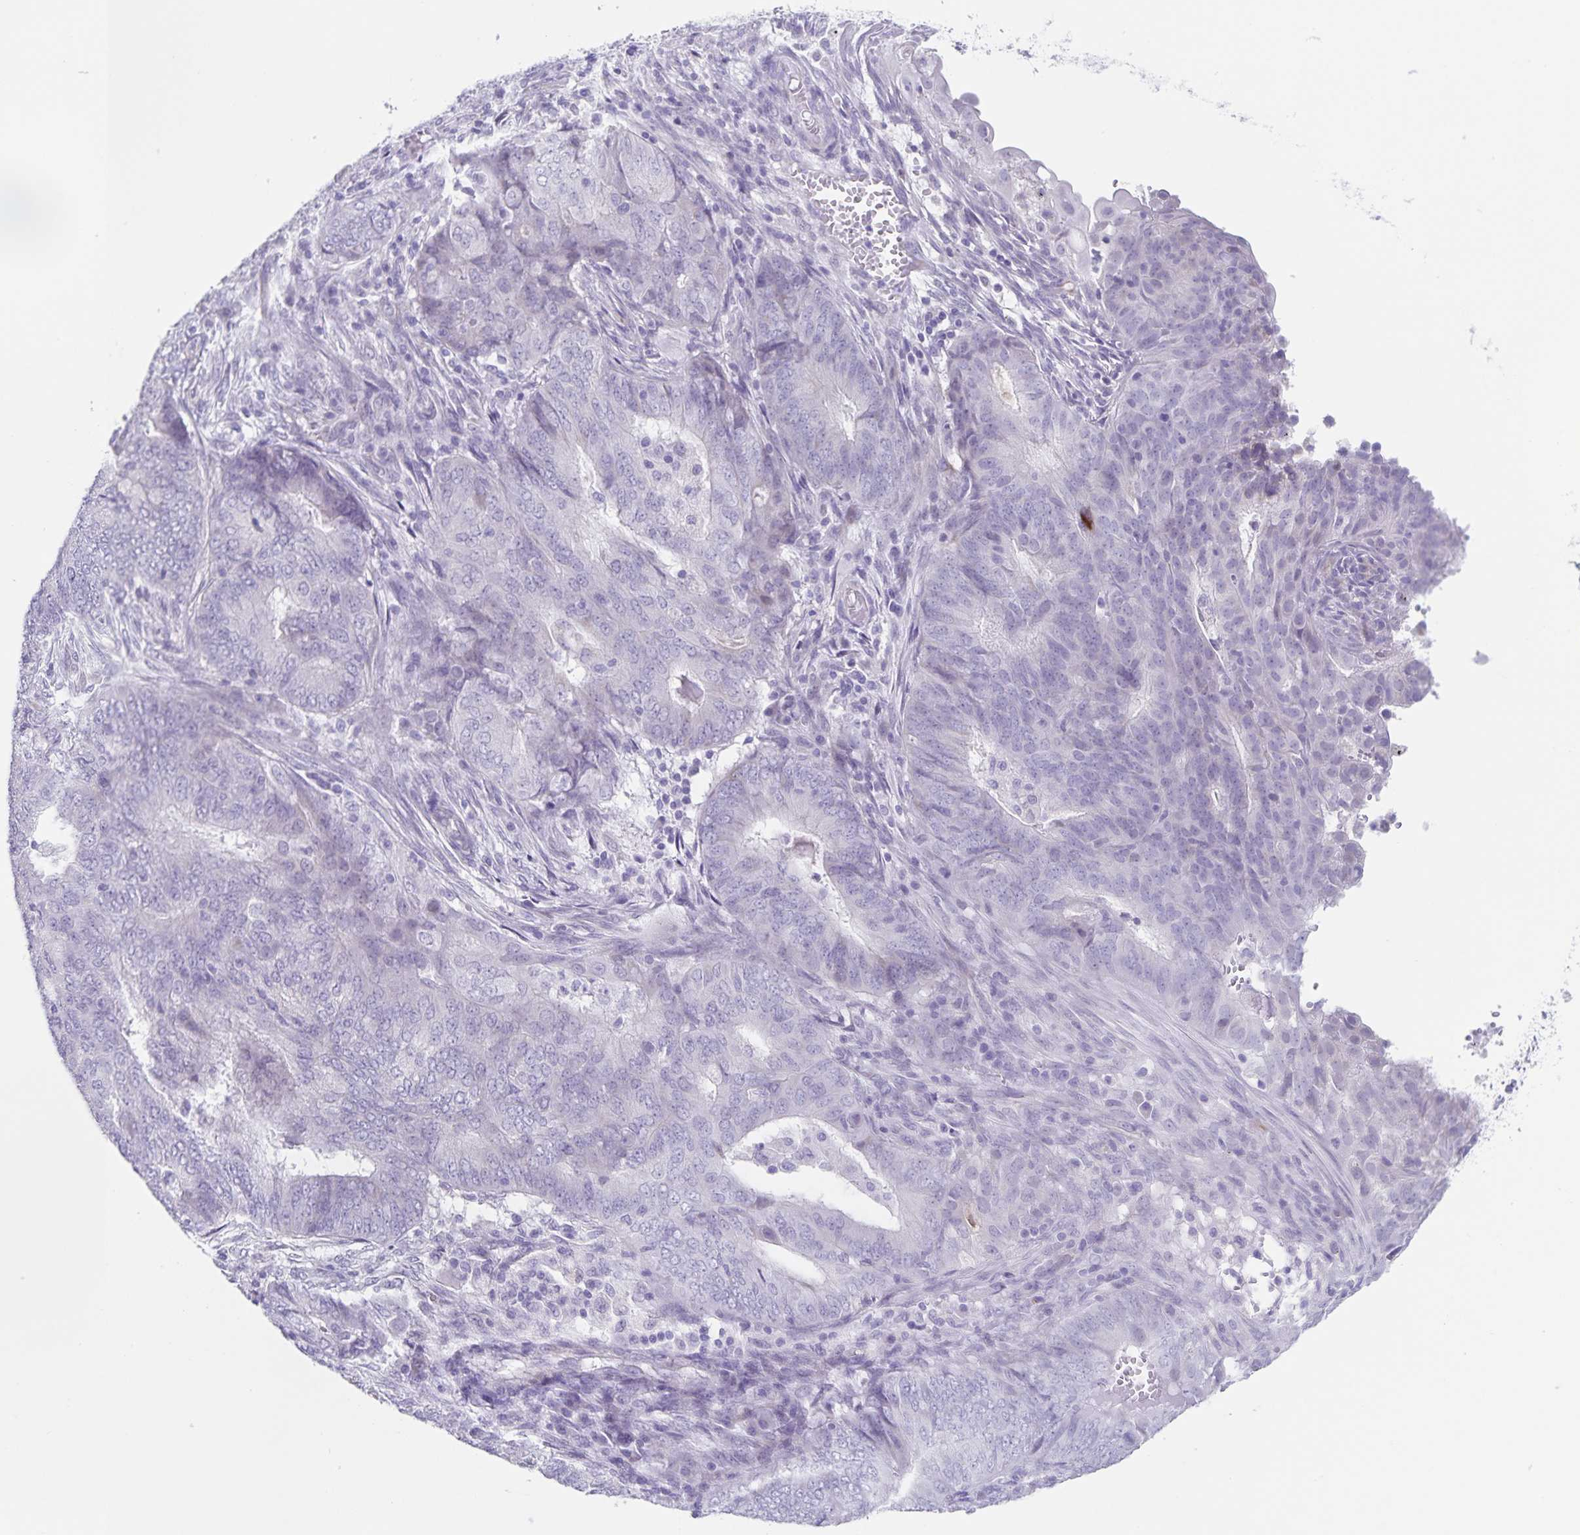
{"staining": {"intensity": "negative", "quantity": "none", "location": "none"}, "tissue": "endometrial cancer", "cell_type": "Tumor cells", "image_type": "cancer", "snomed": [{"axis": "morphology", "description": "Adenocarcinoma, NOS"}, {"axis": "topography", "description": "Endometrium"}], "caption": "The image exhibits no significant staining in tumor cells of endometrial cancer.", "gene": "SYNM", "patient": {"sex": "female", "age": 62}}